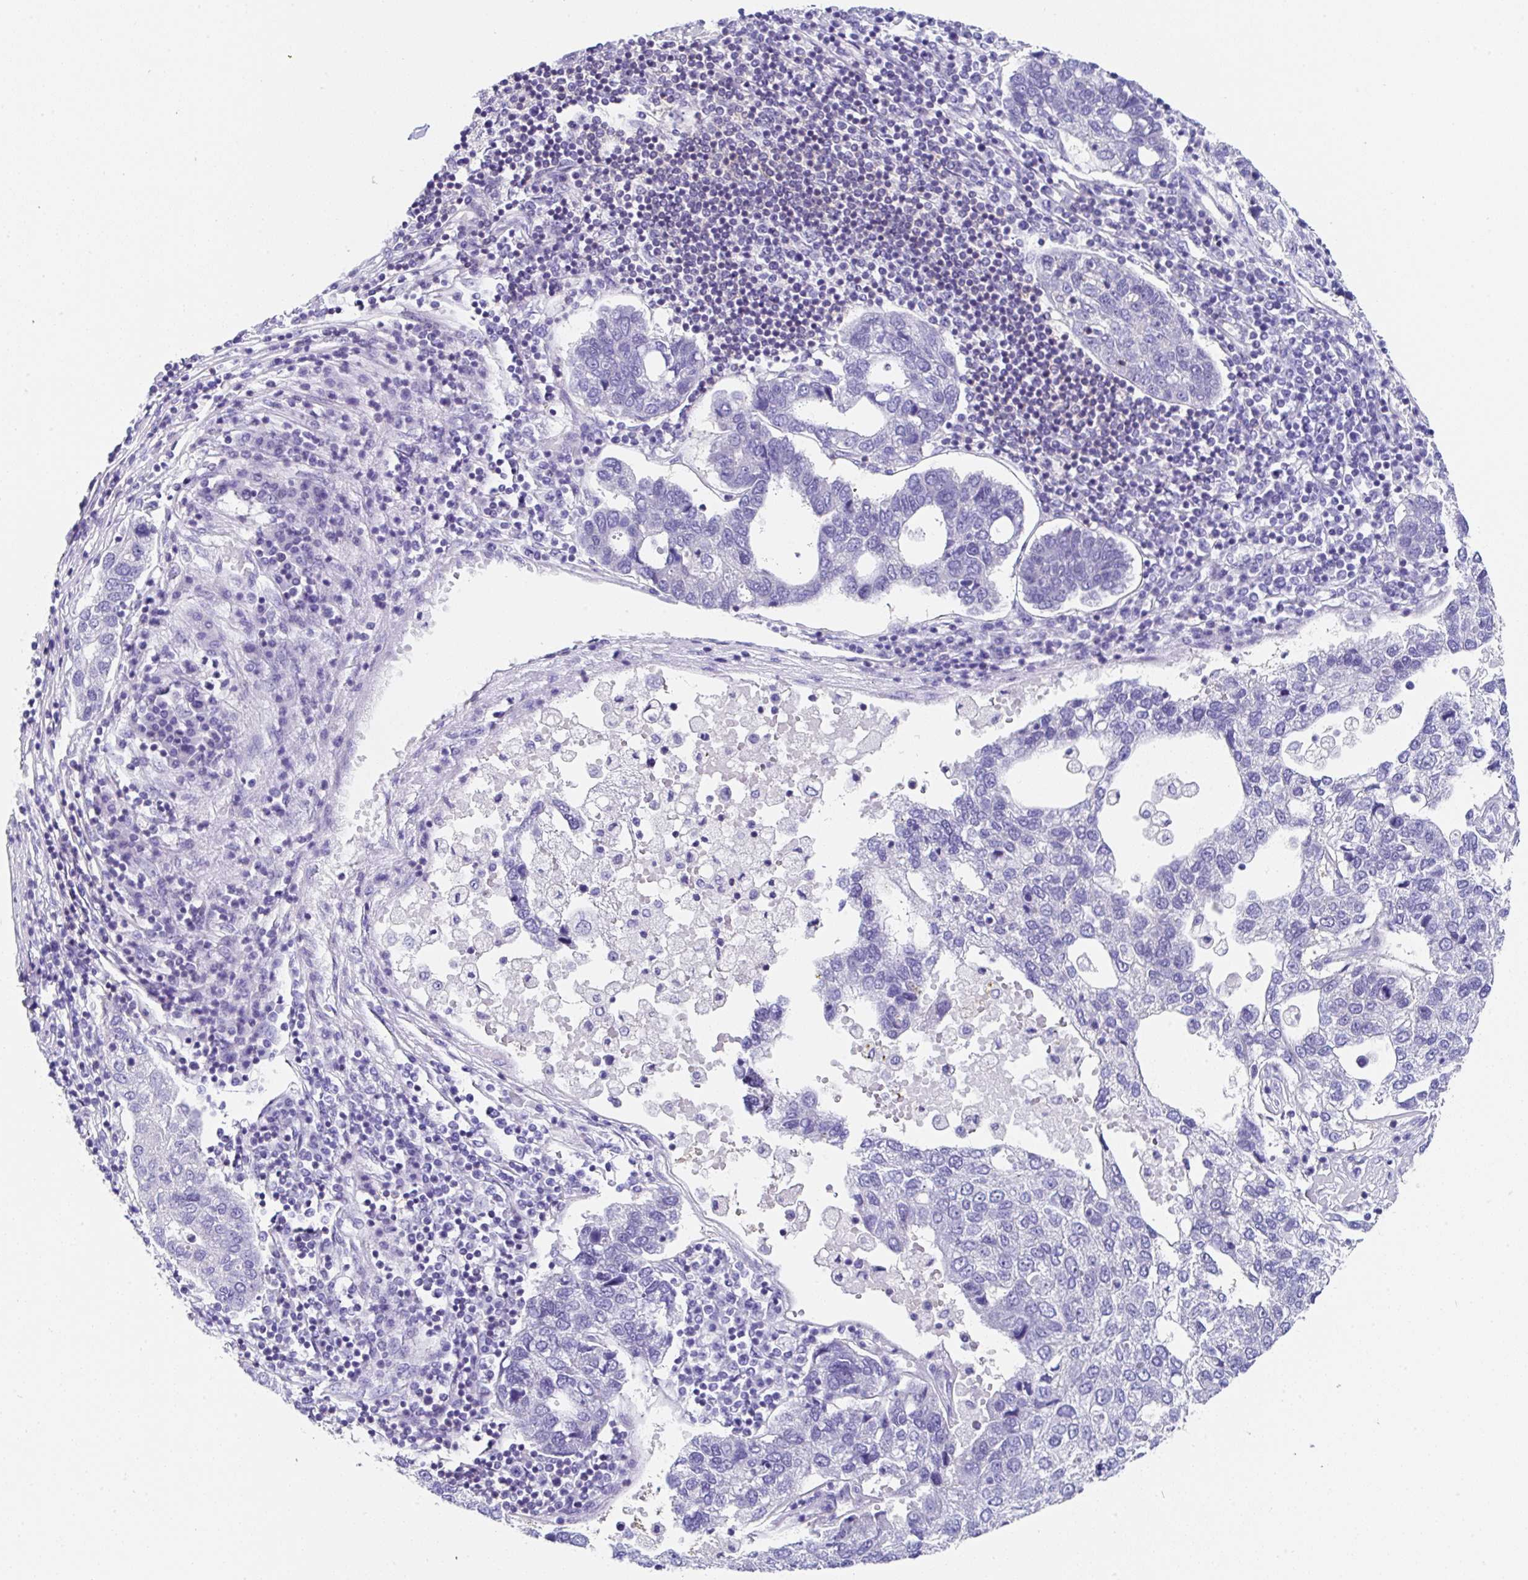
{"staining": {"intensity": "negative", "quantity": "none", "location": "none"}, "tissue": "pancreatic cancer", "cell_type": "Tumor cells", "image_type": "cancer", "snomed": [{"axis": "morphology", "description": "Adenocarcinoma, NOS"}, {"axis": "topography", "description": "Pancreas"}], "caption": "Photomicrograph shows no protein positivity in tumor cells of pancreatic cancer tissue.", "gene": "UGT3A1", "patient": {"sex": "female", "age": 61}}